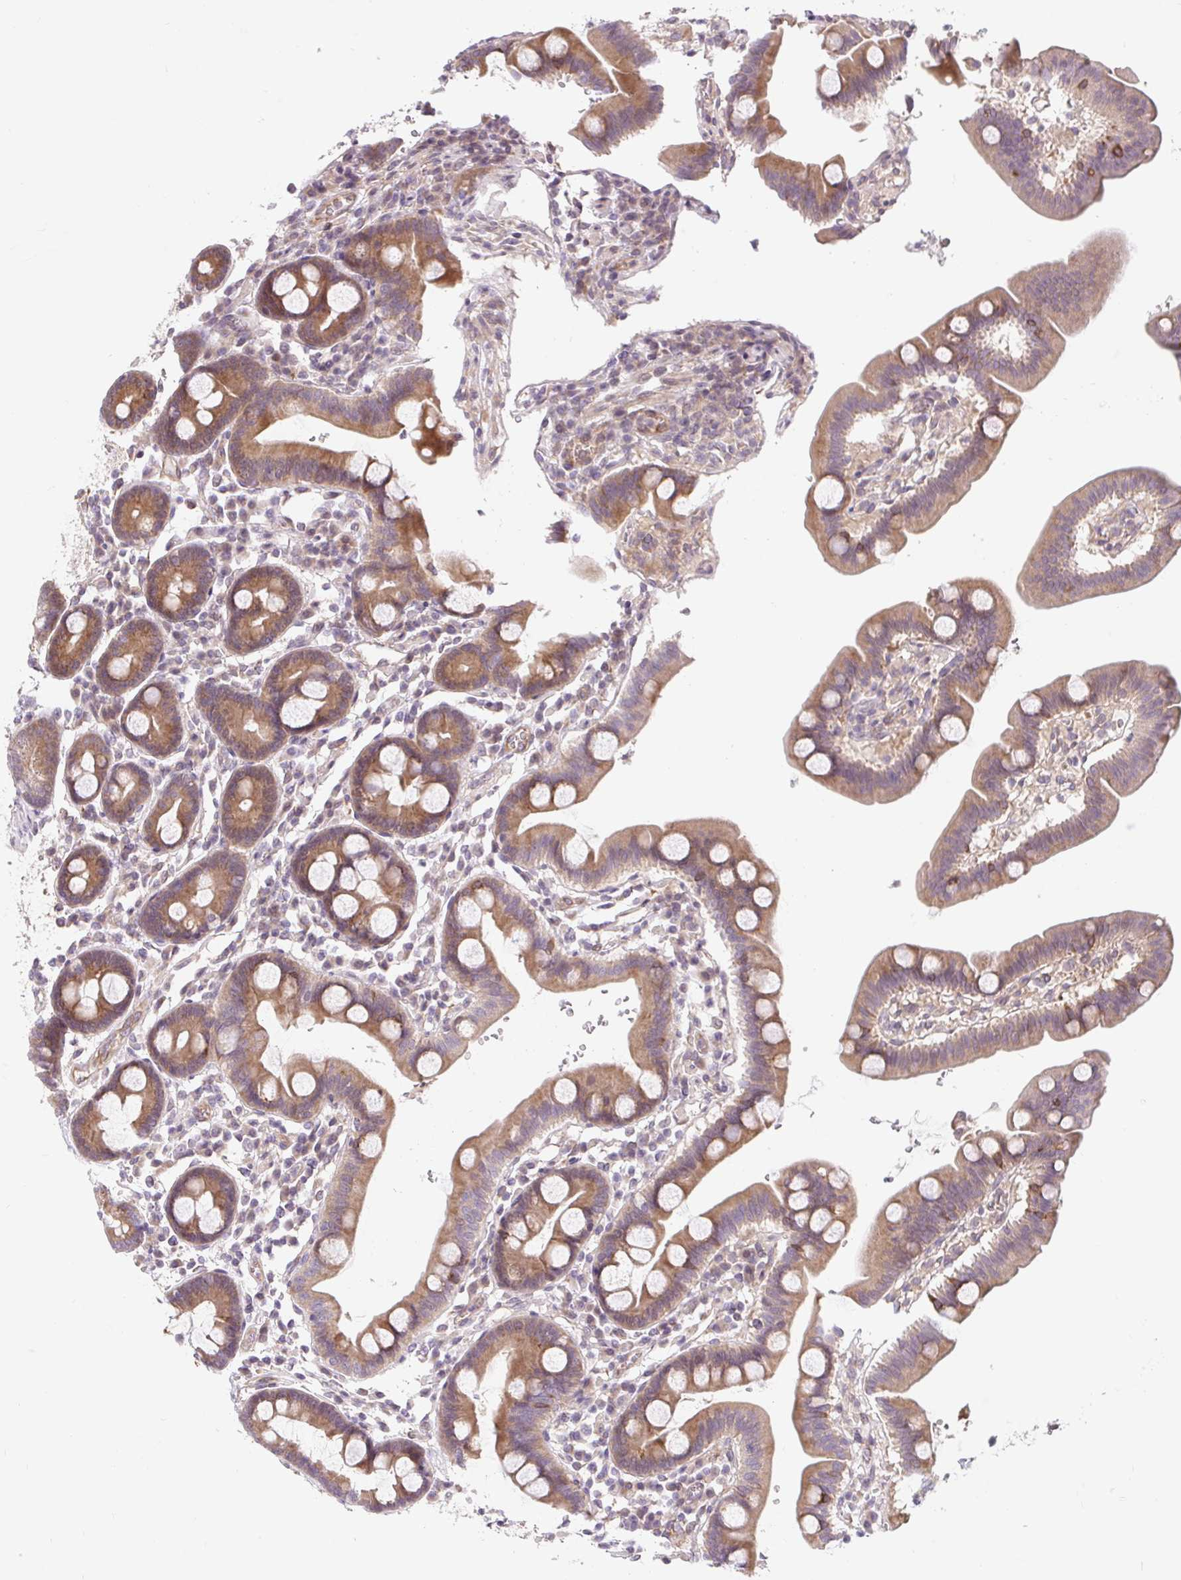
{"staining": {"intensity": "moderate", "quantity": "<25%", "location": "cytoplasmic/membranous"}, "tissue": "duodenum", "cell_type": "Glandular cells", "image_type": "normal", "snomed": [{"axis": "morphology", "description": "Normal tissue, NOS"}, {"axis": "topography", "description": "Duodenum"}], "caption": "A micrograph of duodenum stained for a protein reveals moderate cytoplasmic/membranous brown staining in glandular cells.", "gene": "LYPD5", "patient": {"sex": "male", "age": 59}}